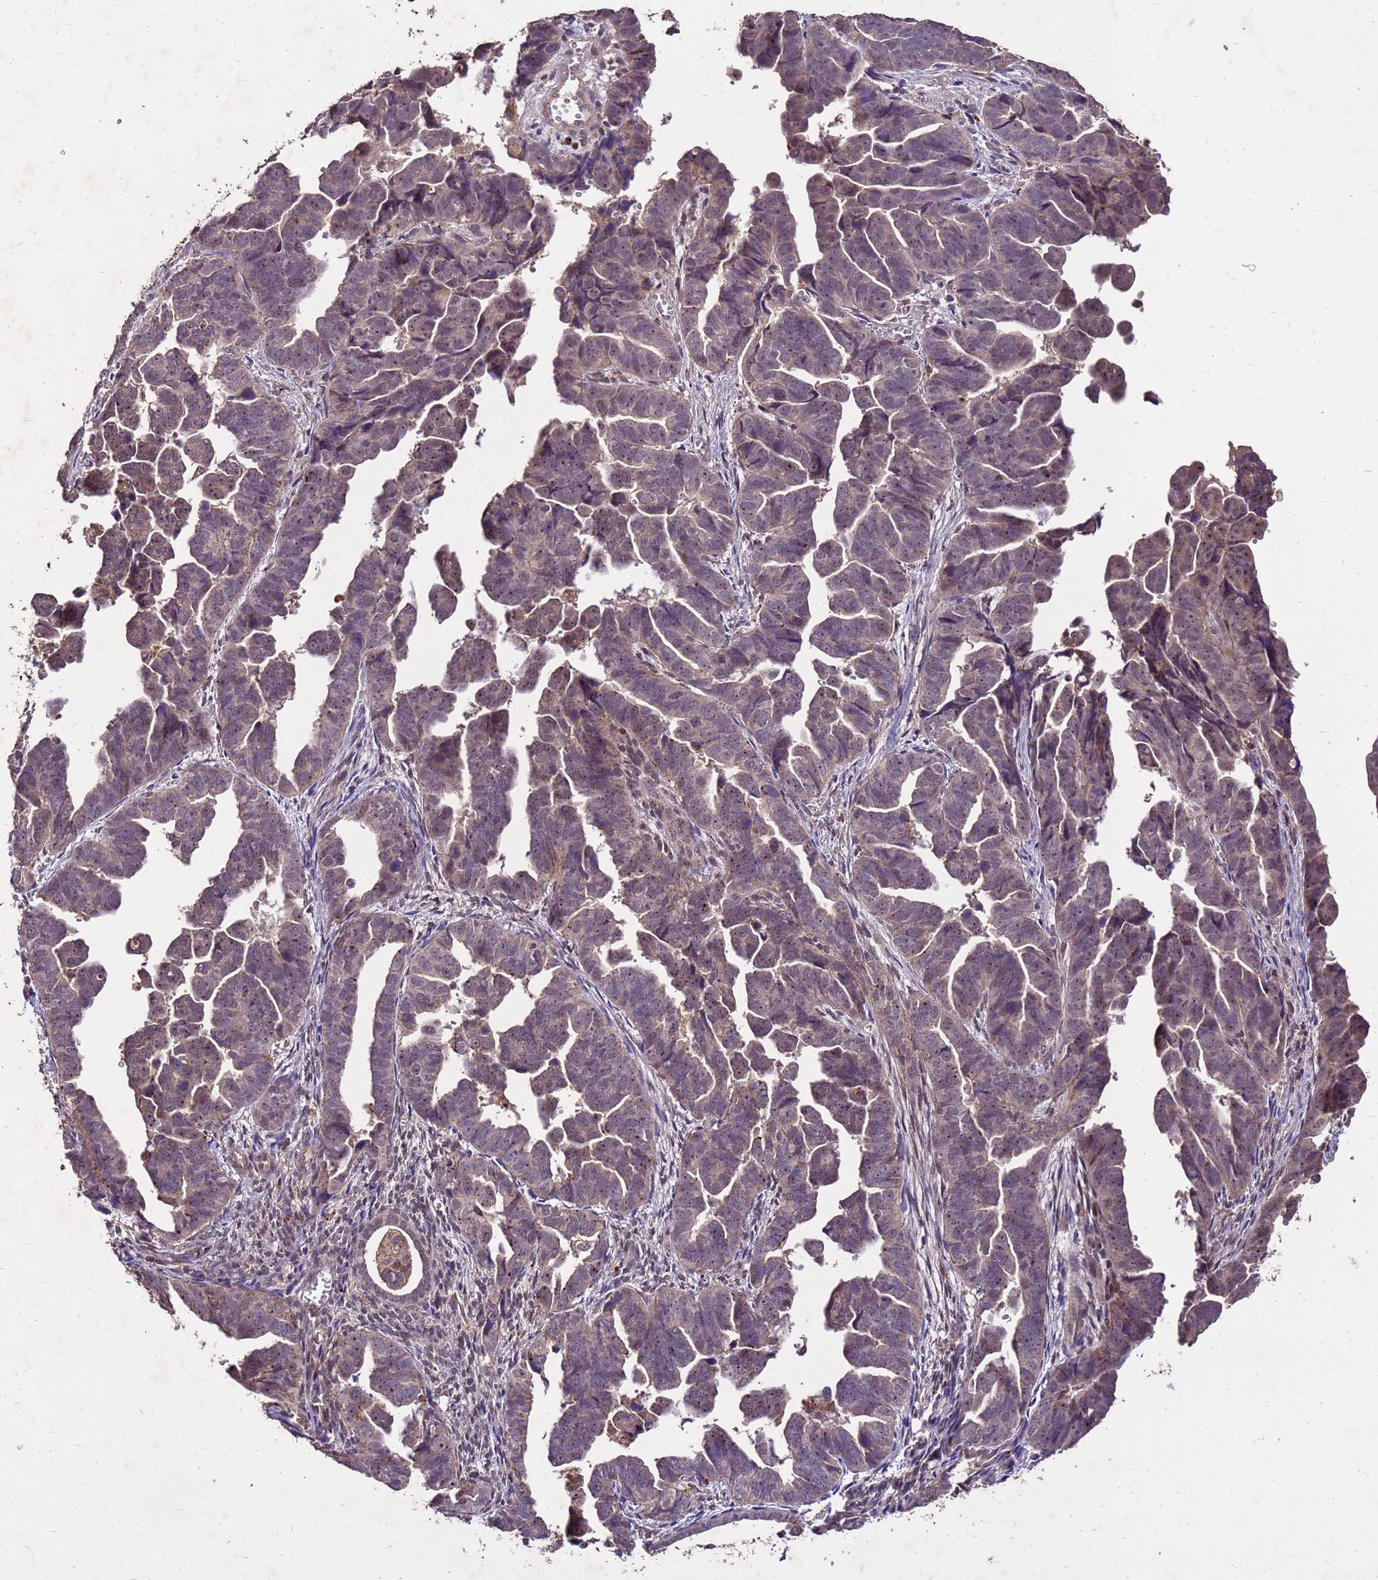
{"staining": {"intensity": "weak", "quantity": ">75%", "location": "cytoplasmic/membranous"}, "tissue": "endometrial cancer", "cell_type": "Tumor cells", "image_type": "cancer", "snomed": [{"axis": "morphology", "description": "Adenocarcinoma, NOS"}, {"axis": "topography", "description": "Endometrium"}], "caption": "Endometrial cancer stained with IHC shows weak cytoplasmic/membranous staining in approximately >75% of tumor cells.", "gene": "TOR4A", "patient": {"sex": "female", "age": 75}}